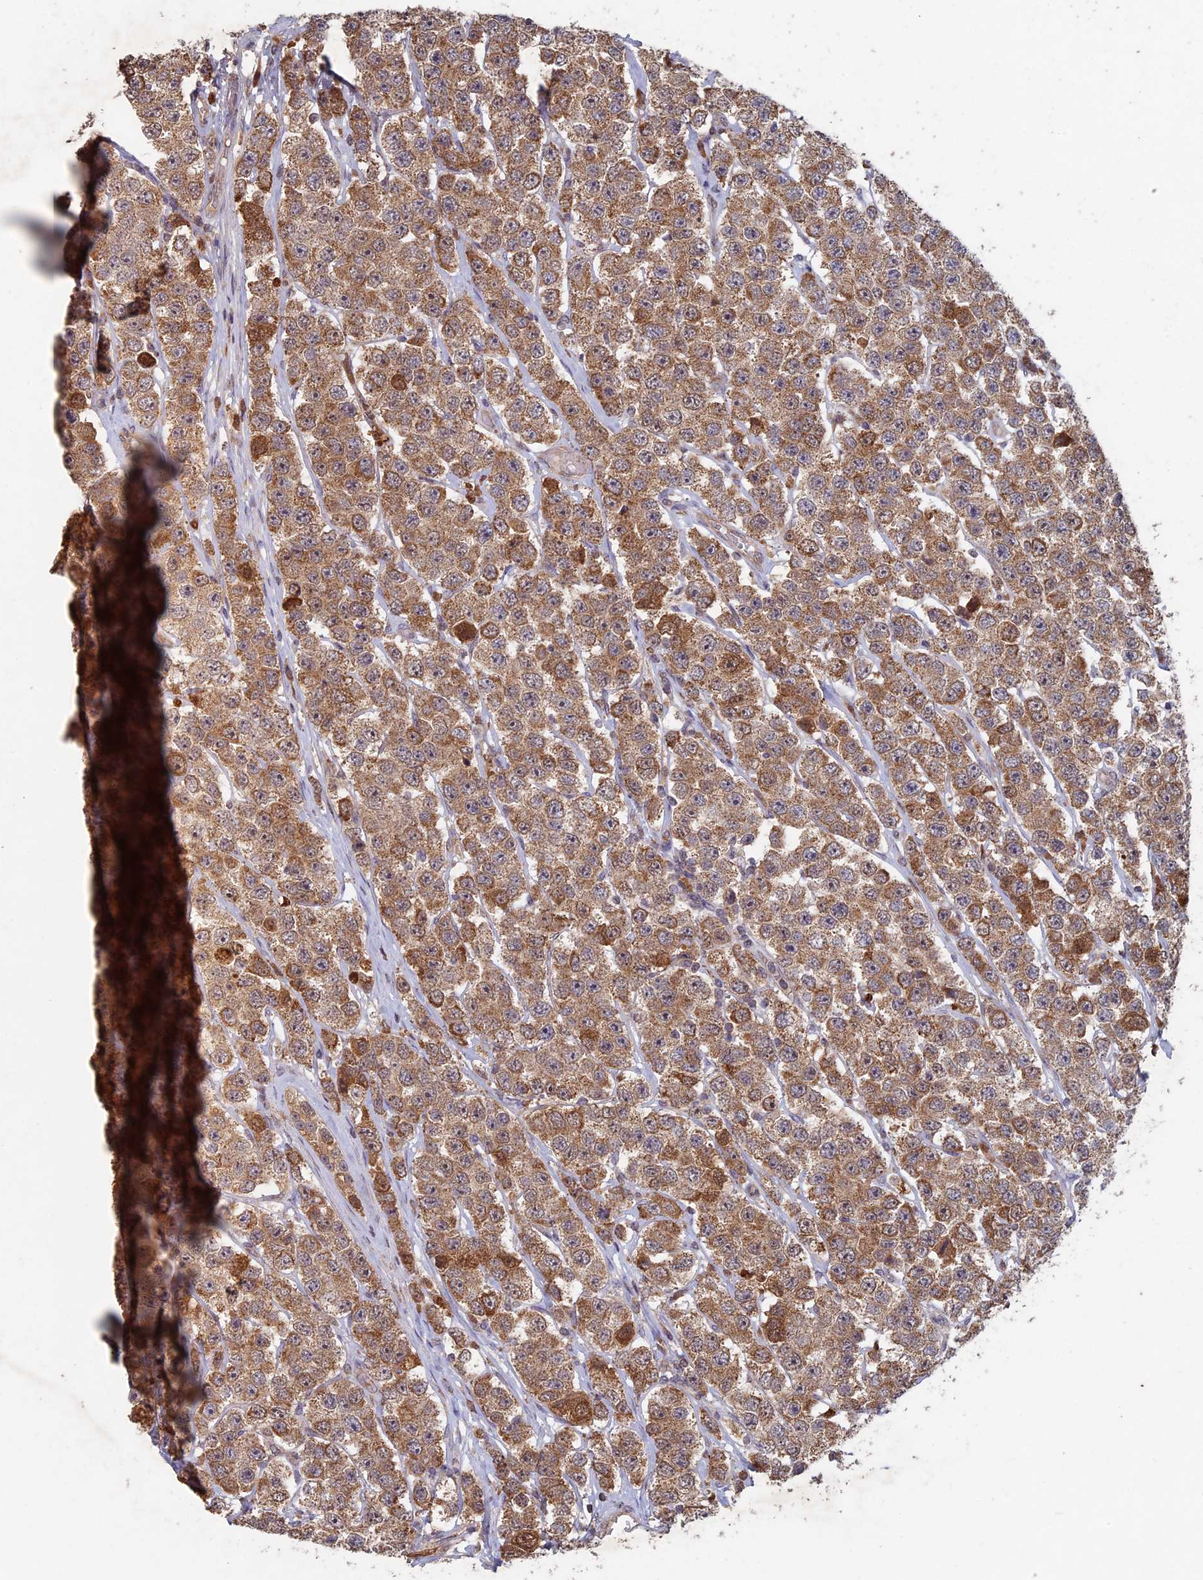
{"staining": {"intensity": "moderate", "quantity": ">75%", "location": "cytoplasmic/membranous"}, "tissue": "testis cancer", "cell_type": "Tumor cells", "image_type": "cancer", "snomed": [{"axis": "morphology", "description": "Seminoma, NOS"}, {"axis": "topography", "description": "Testis"}], "caption": "Human testis seminoma stained with a protein marker demonstrates moderate staining in tumor cells.", "gene": "RCCD1", "patient": {"sex": "male", "age": 28}}